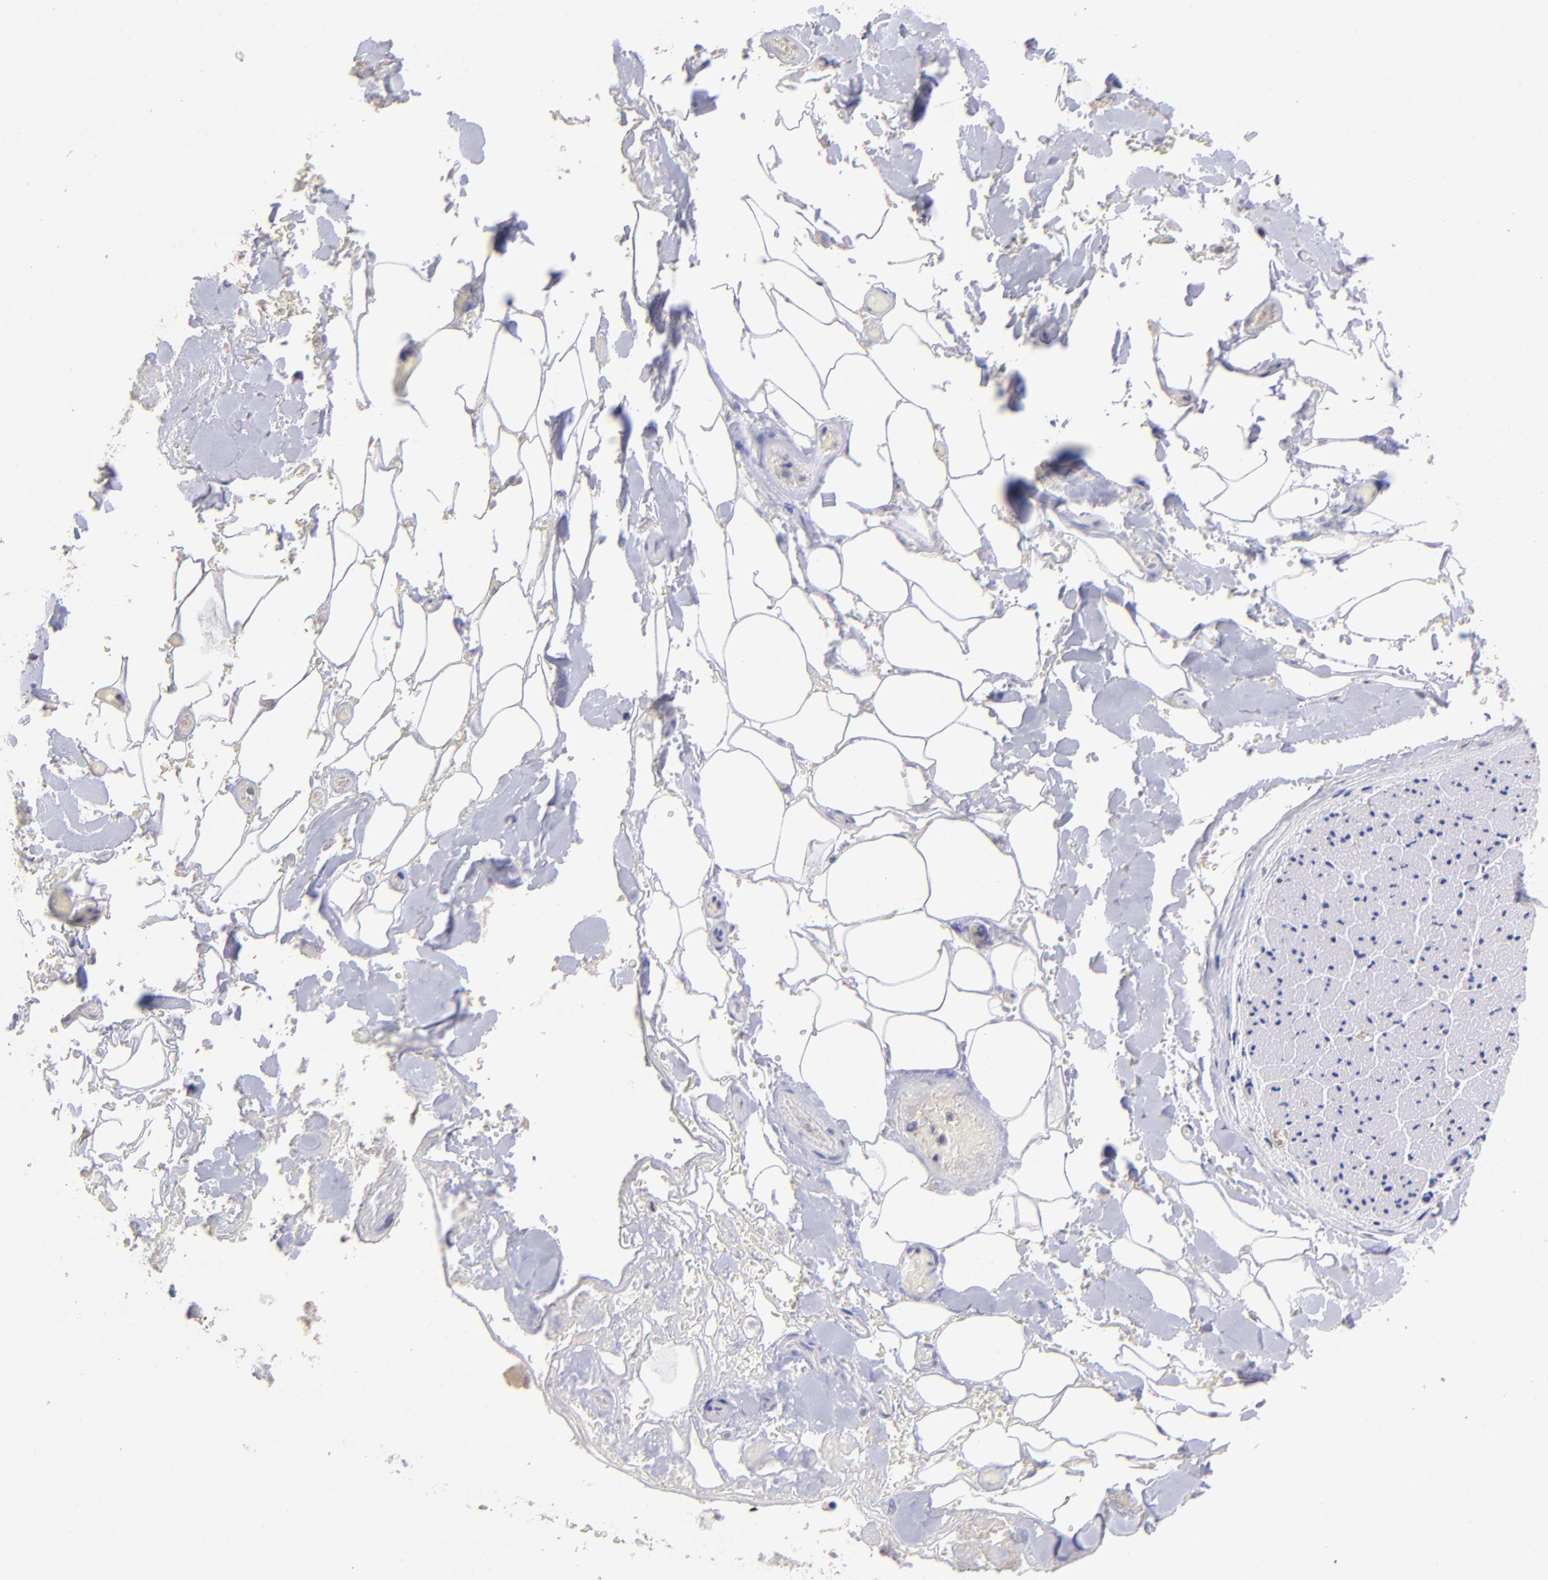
{"staining": {"intensity": "negative", "quantity": "none", "location": "none"}, "tissue": "adipose tissue", "cell_type": "Adipocytes", "image_type": "normal", "snomed": [{"axis": "morphology", "description": "Normal tissue, NOS"}, {"axis": "morphology", "description": "Cholangiocarcinoma"}, {"axis": "topography", "description": "Liver"}, {"axis": "topography", "description": "Peripheral nerve tissue"}], "caption": "Immunohistochemical staining of unremarkable adipose tissue reveals no significant expression in adipocytes. (DAB (3,3'-diaminobenzidine) immunohistochemistry (IHC), high magnification).", "gene": "DNMT1", "patient": {"sex": "male", "age": 50}}